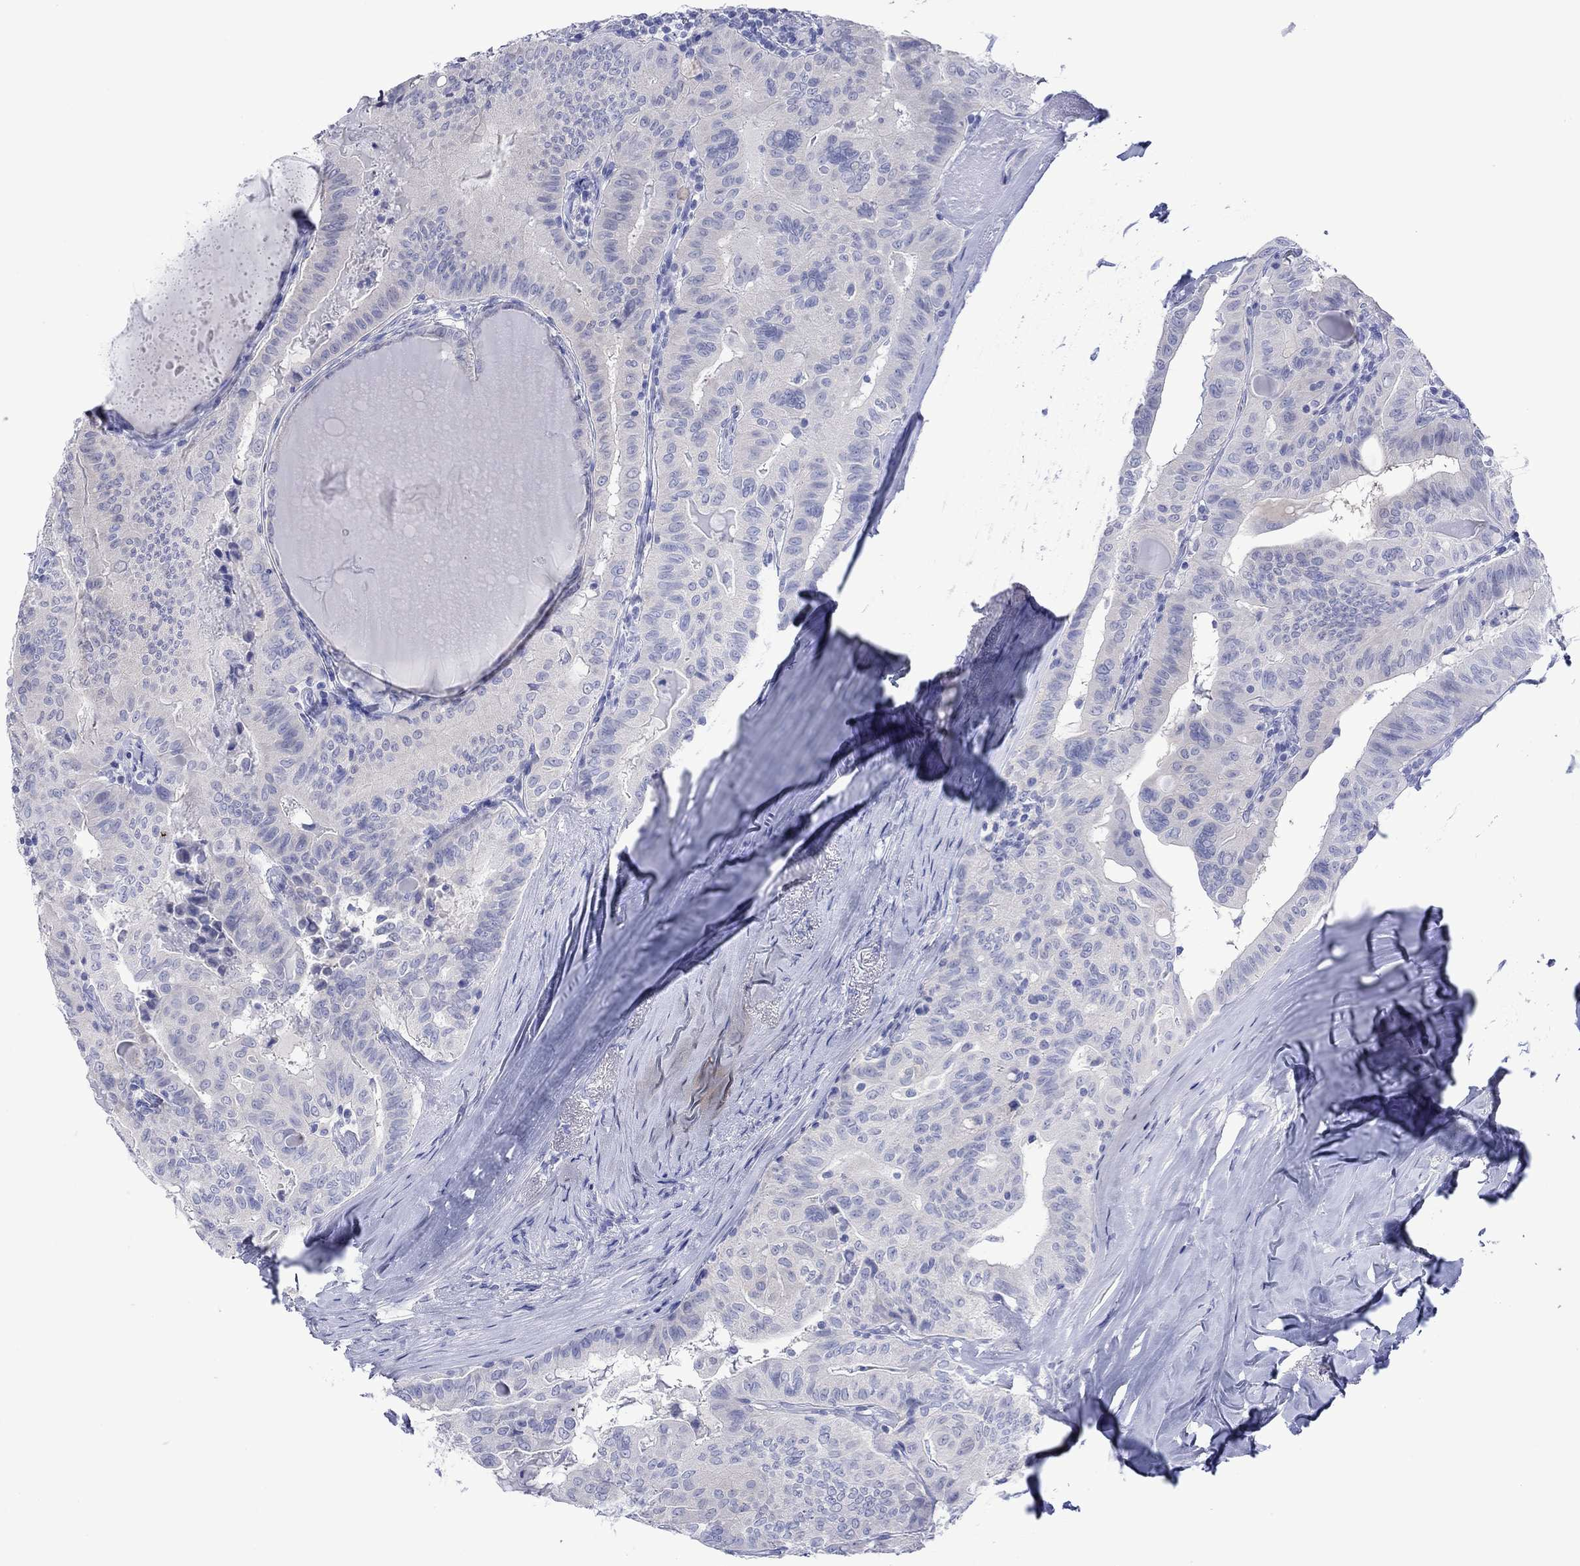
{"staining": {"intensity": "negative", "quantity": "none", "location": "none"}, "tissue": "thyroid cancer", "cell_type": "Tumor cells", "image_type": "cancer", "snomed": [{"axis": "morphology", "description": "Papillary adenocarcinoma, NOS"}, {"axis": "topography", "description": "Thyroid gland"}], "caption": "Thyroid cancer (papillary adenocarcinoma) stained for a protein using IHC displays no staining tumor cells.", "gene": "MLANA", "patient": {"sex": "female", "age": 68}}